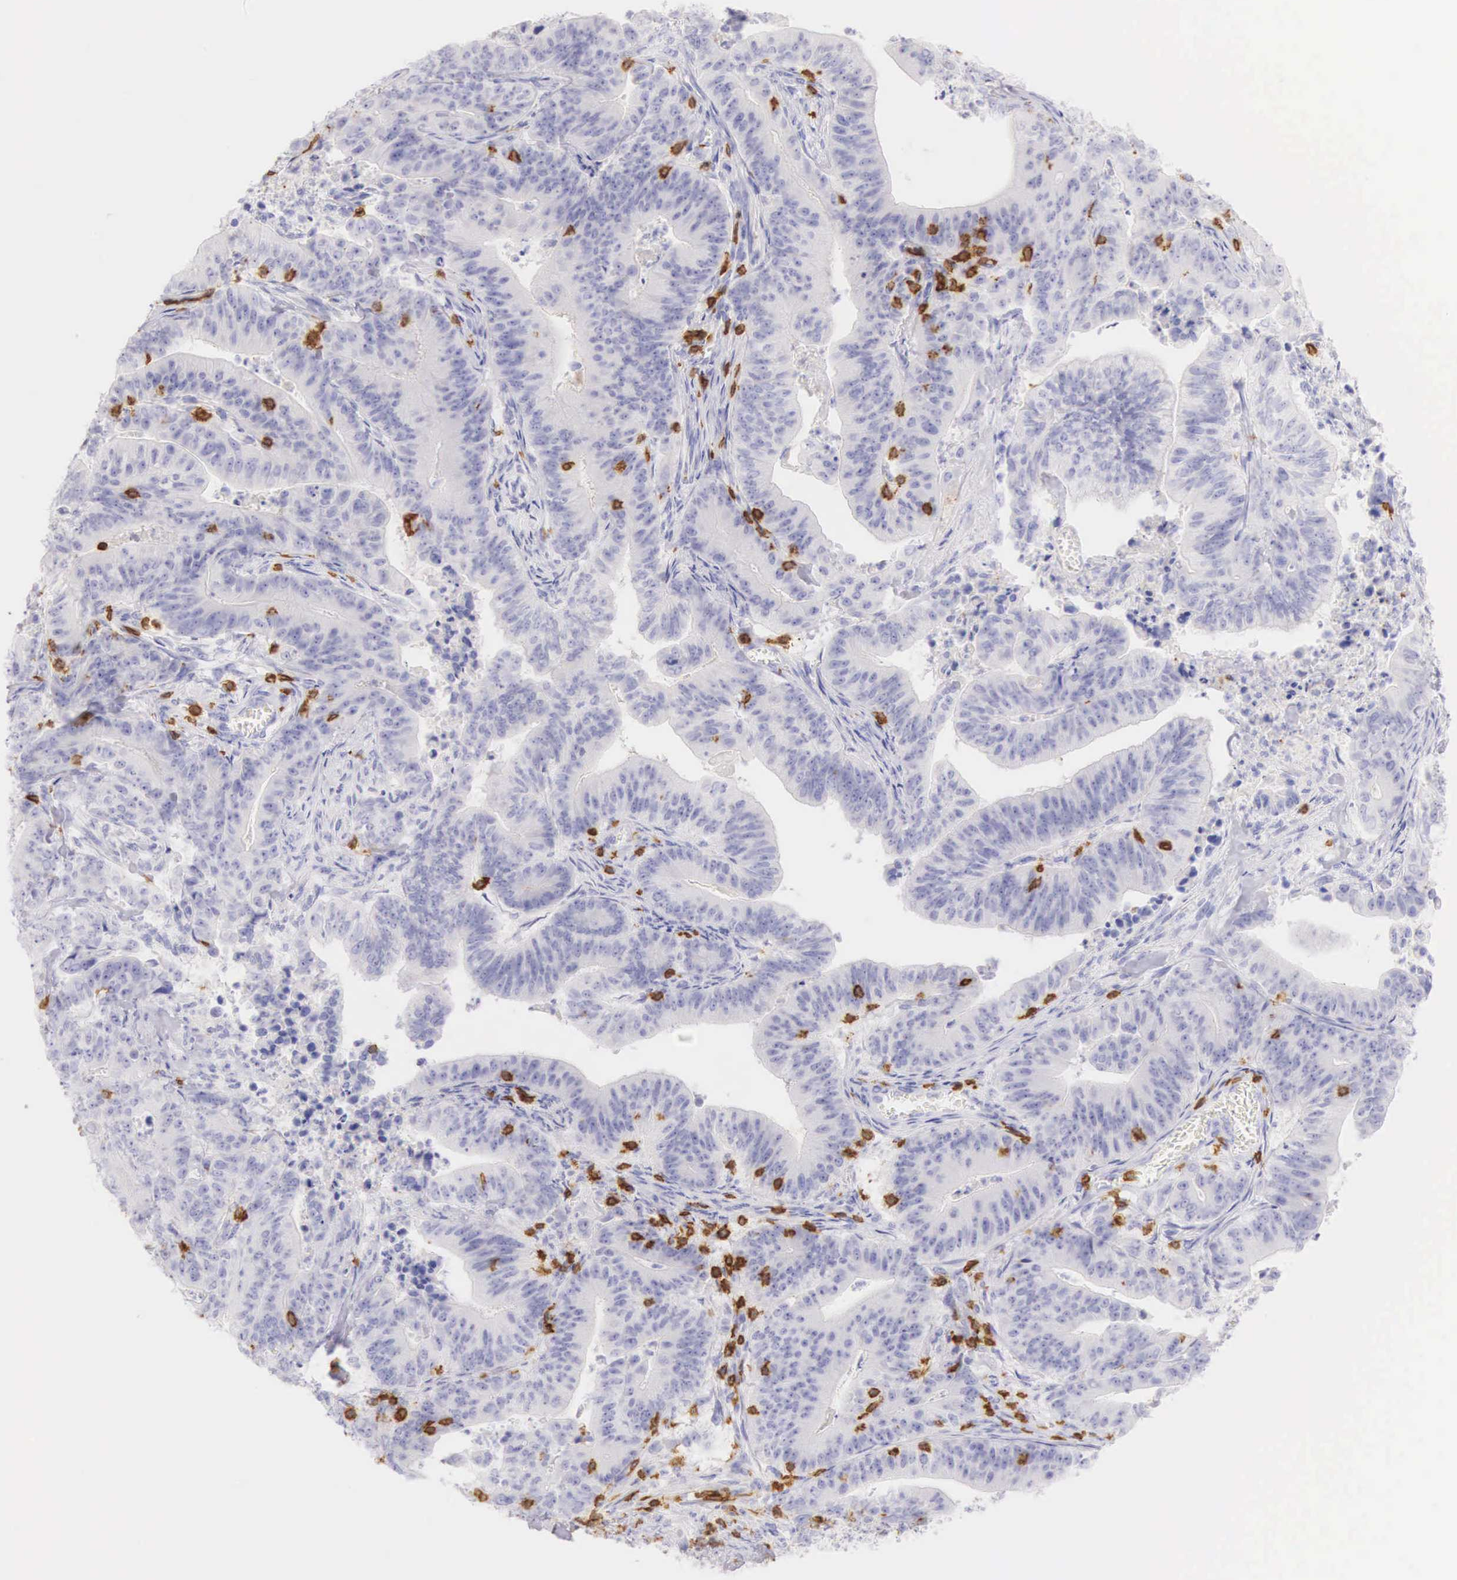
{"staining": {"intensity": "negative", "quantity": "none", "location": "none"}, "tissue": "stomach cancer", "cell_type": "Tumor cells", "image_type": "cancer", "snomed": [{"axis": "morphology", "description": "Adenocarcinoma, NOS"}, {"axis": "topography", "description": "Stomach, lower"}], "caption": "The immunohistochemistry micrograph has no significant staining in tumor cells of stomach cancer (adenocarcinoma) tissue.", "gene": "CD3E", "patient": {"sex": "female", "age": 86}}